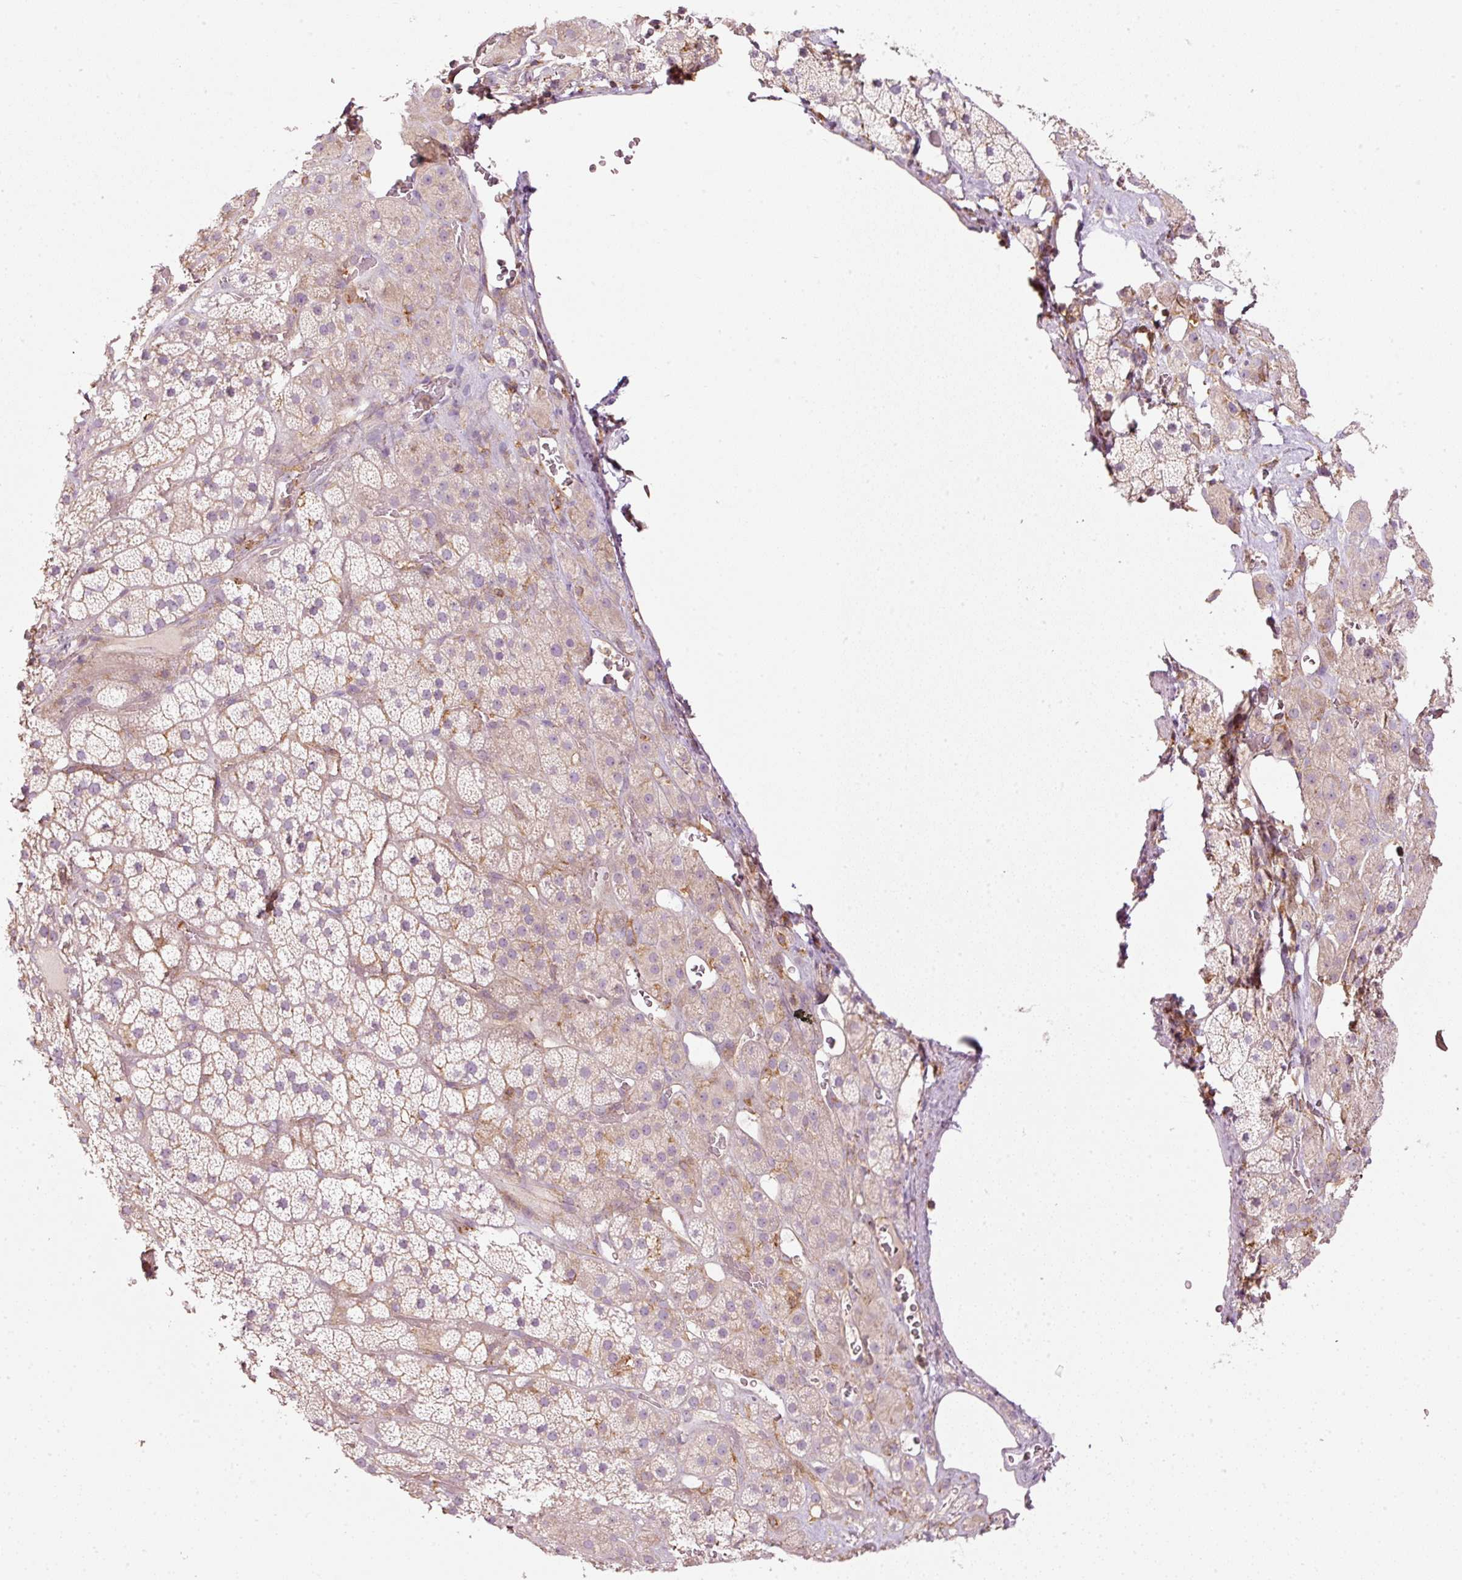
{"staining": {"intensity": "weak", "quantity": "25%-75%", "location": "cytoplasmic/membranous"}, "tissue": "adrenal gland", "cell_type": "Glandular cells", "image_type": "normal", "snomed": [{"axis": "morphology", "description": "Normal tissue, NOS"}, {"axis": "topography", "description": "Adrenal gland"}], "caption": "This is a photomicrograph of IHC staining of benign adrenal gland, which shows weak expression in the cytoplasmic/membranous of glandular cells.", "gene": "SIPA1", "patient": {"sex": "male", "age": 57}}